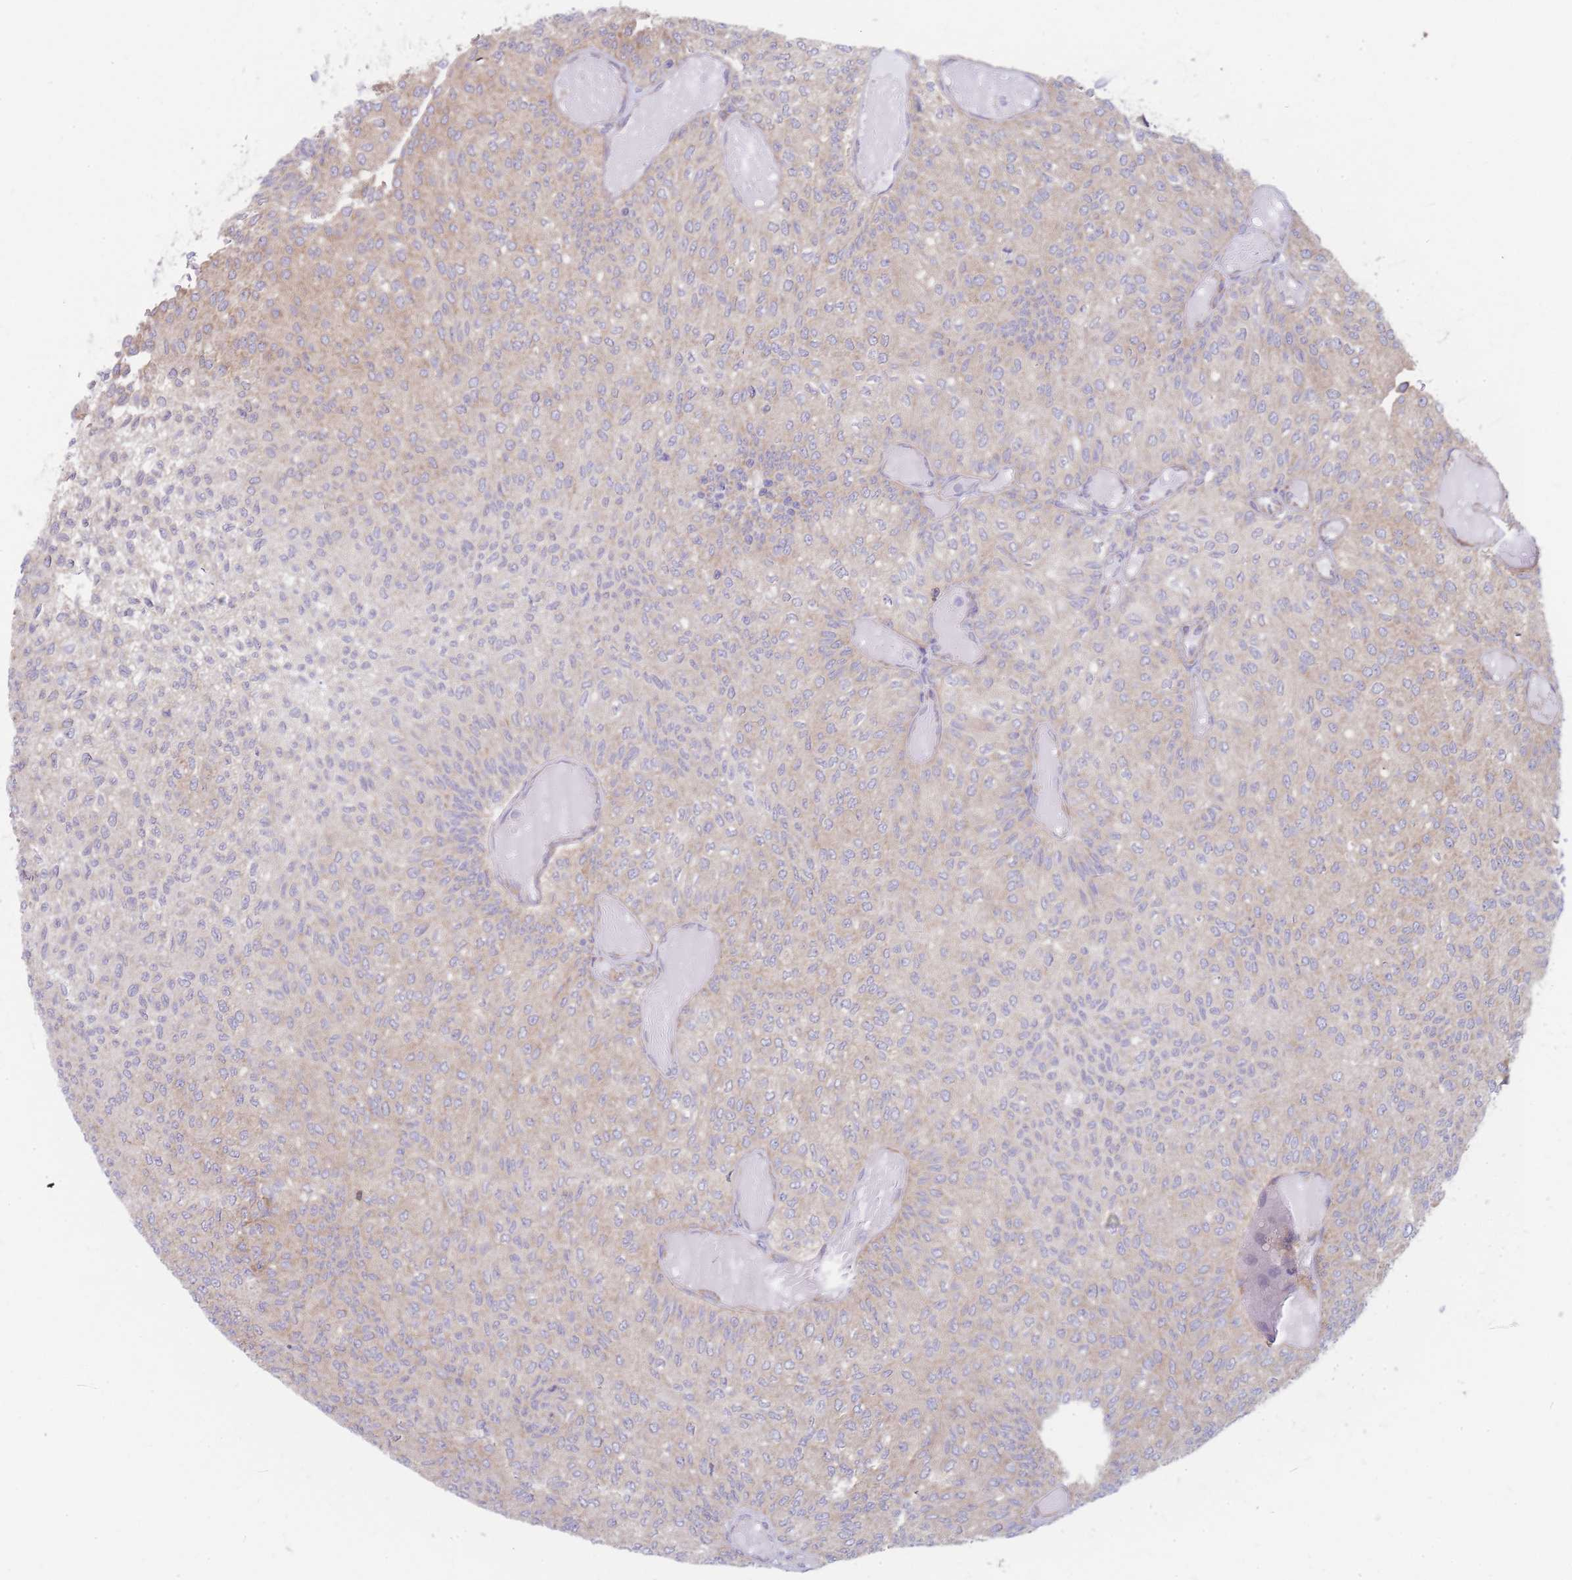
{"staining": {"intensity": "moderate", "quantity": "<25%", "location": "cytoplasmic/membranous"}, "tissue": "urothelial cancer", "cell_type": "Tumor cells", "image_type": "cancer", "snomed": [{"axis": "morphology", "description": "Urothelial carcinoma, Low grade"}, {"axis": "topography", "description": "Urinary bladder"}], "caption": "Urothelial cancer stained with a protein marker reveals moderate staining in tumor cells.", "gene": "RPL8", "patient": {"sex": "male", "age": 78}}